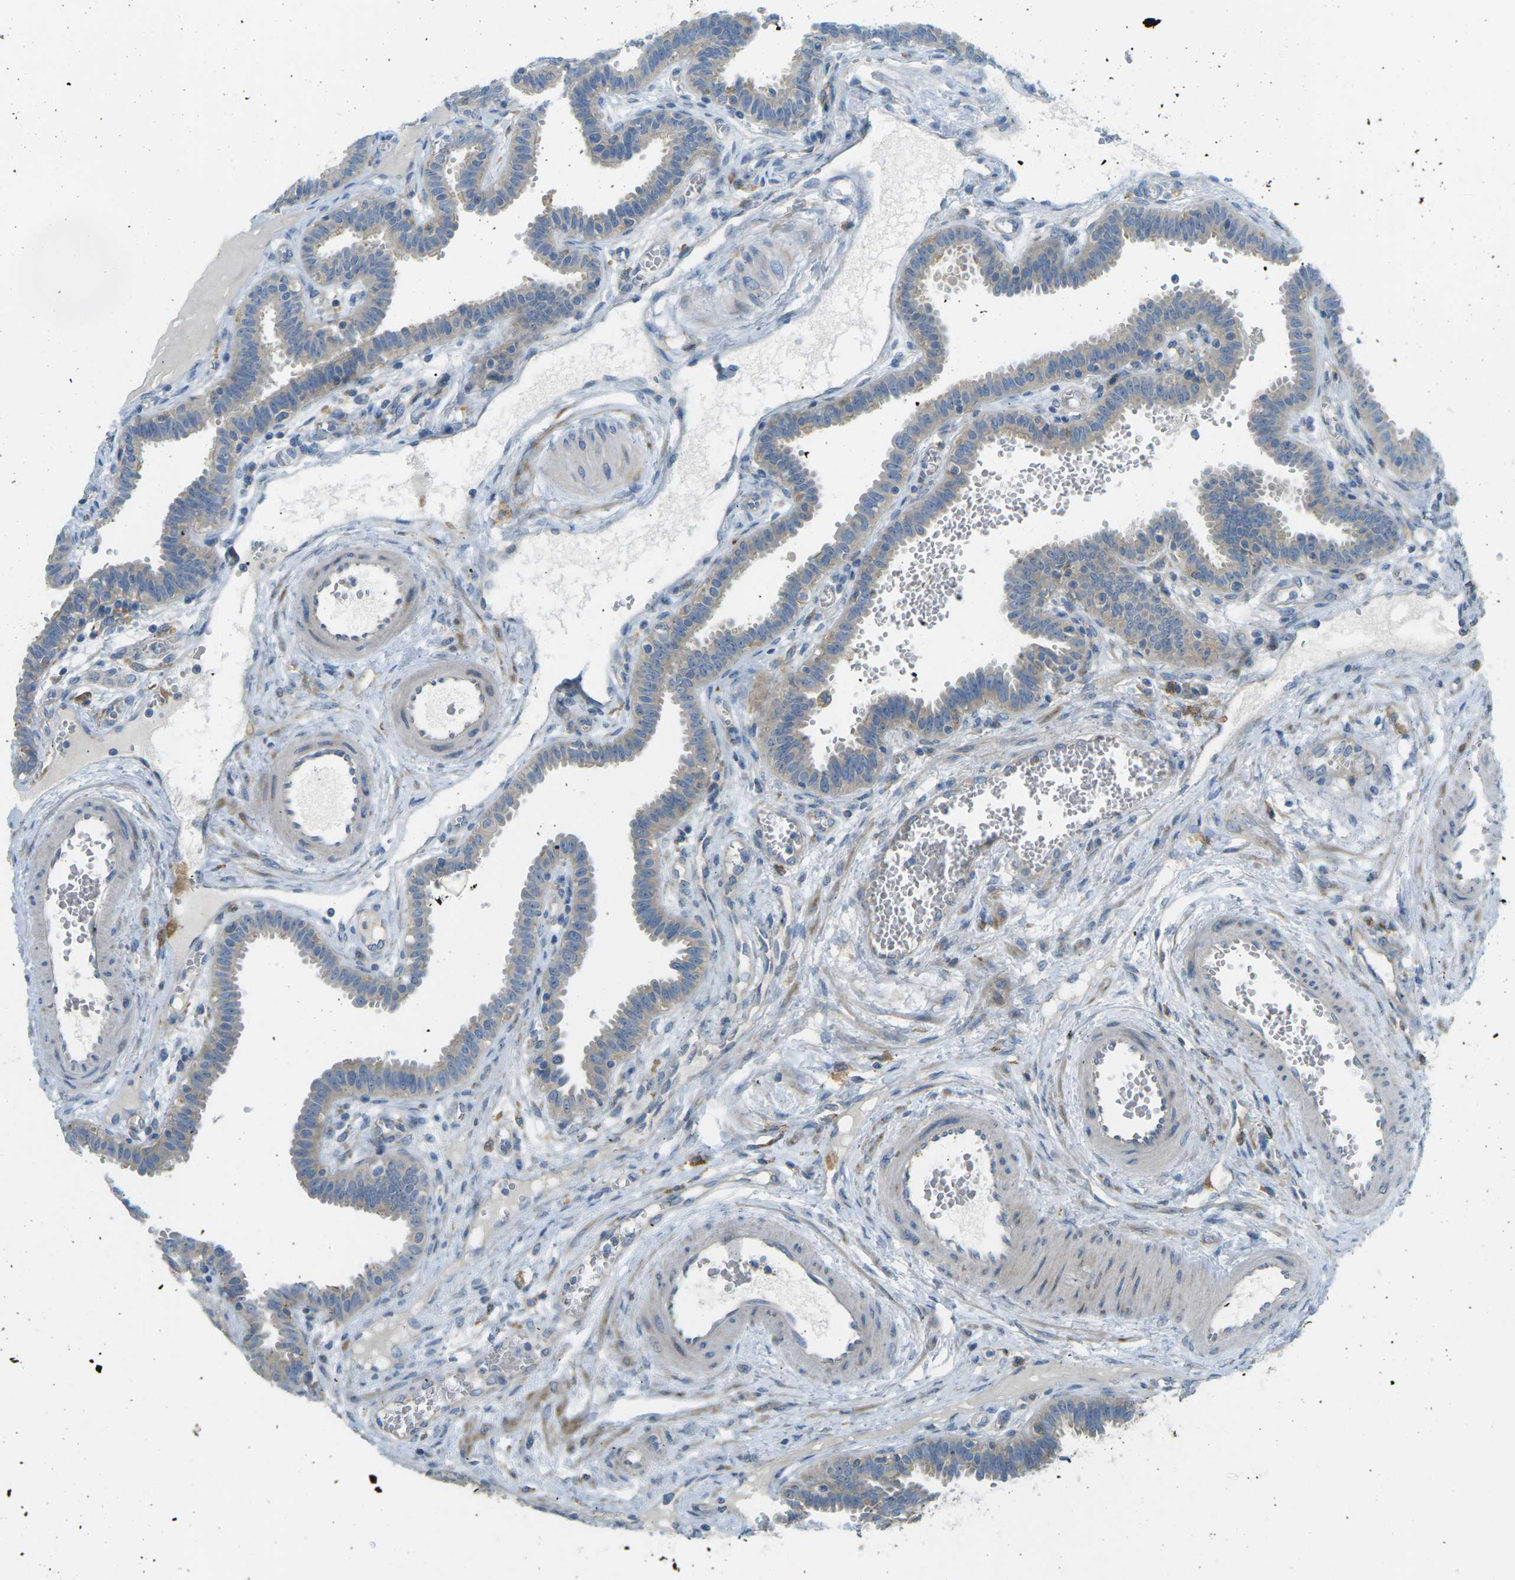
{"staining": {"intensity": "weak", "quantity": ">75%", "location": "cytoplasmic/membranous"}, "tissue": "fallopian tube", "cell_type": "Glandular cells", "image_type": "normal", "snomed": [{"axis": "morphology", "description": "Normal tissue, NOS"}, {"axis": "topography", "description": "Fallopian tube"}], "caption": "Benign fallopian tube displays weak cytoplasmic/membranous expression in approximately >75% of glandular cells, visualized by immunohistochemistry.", "gene": "MYLK4", "patient": {"sex": "female", "age": 32}}